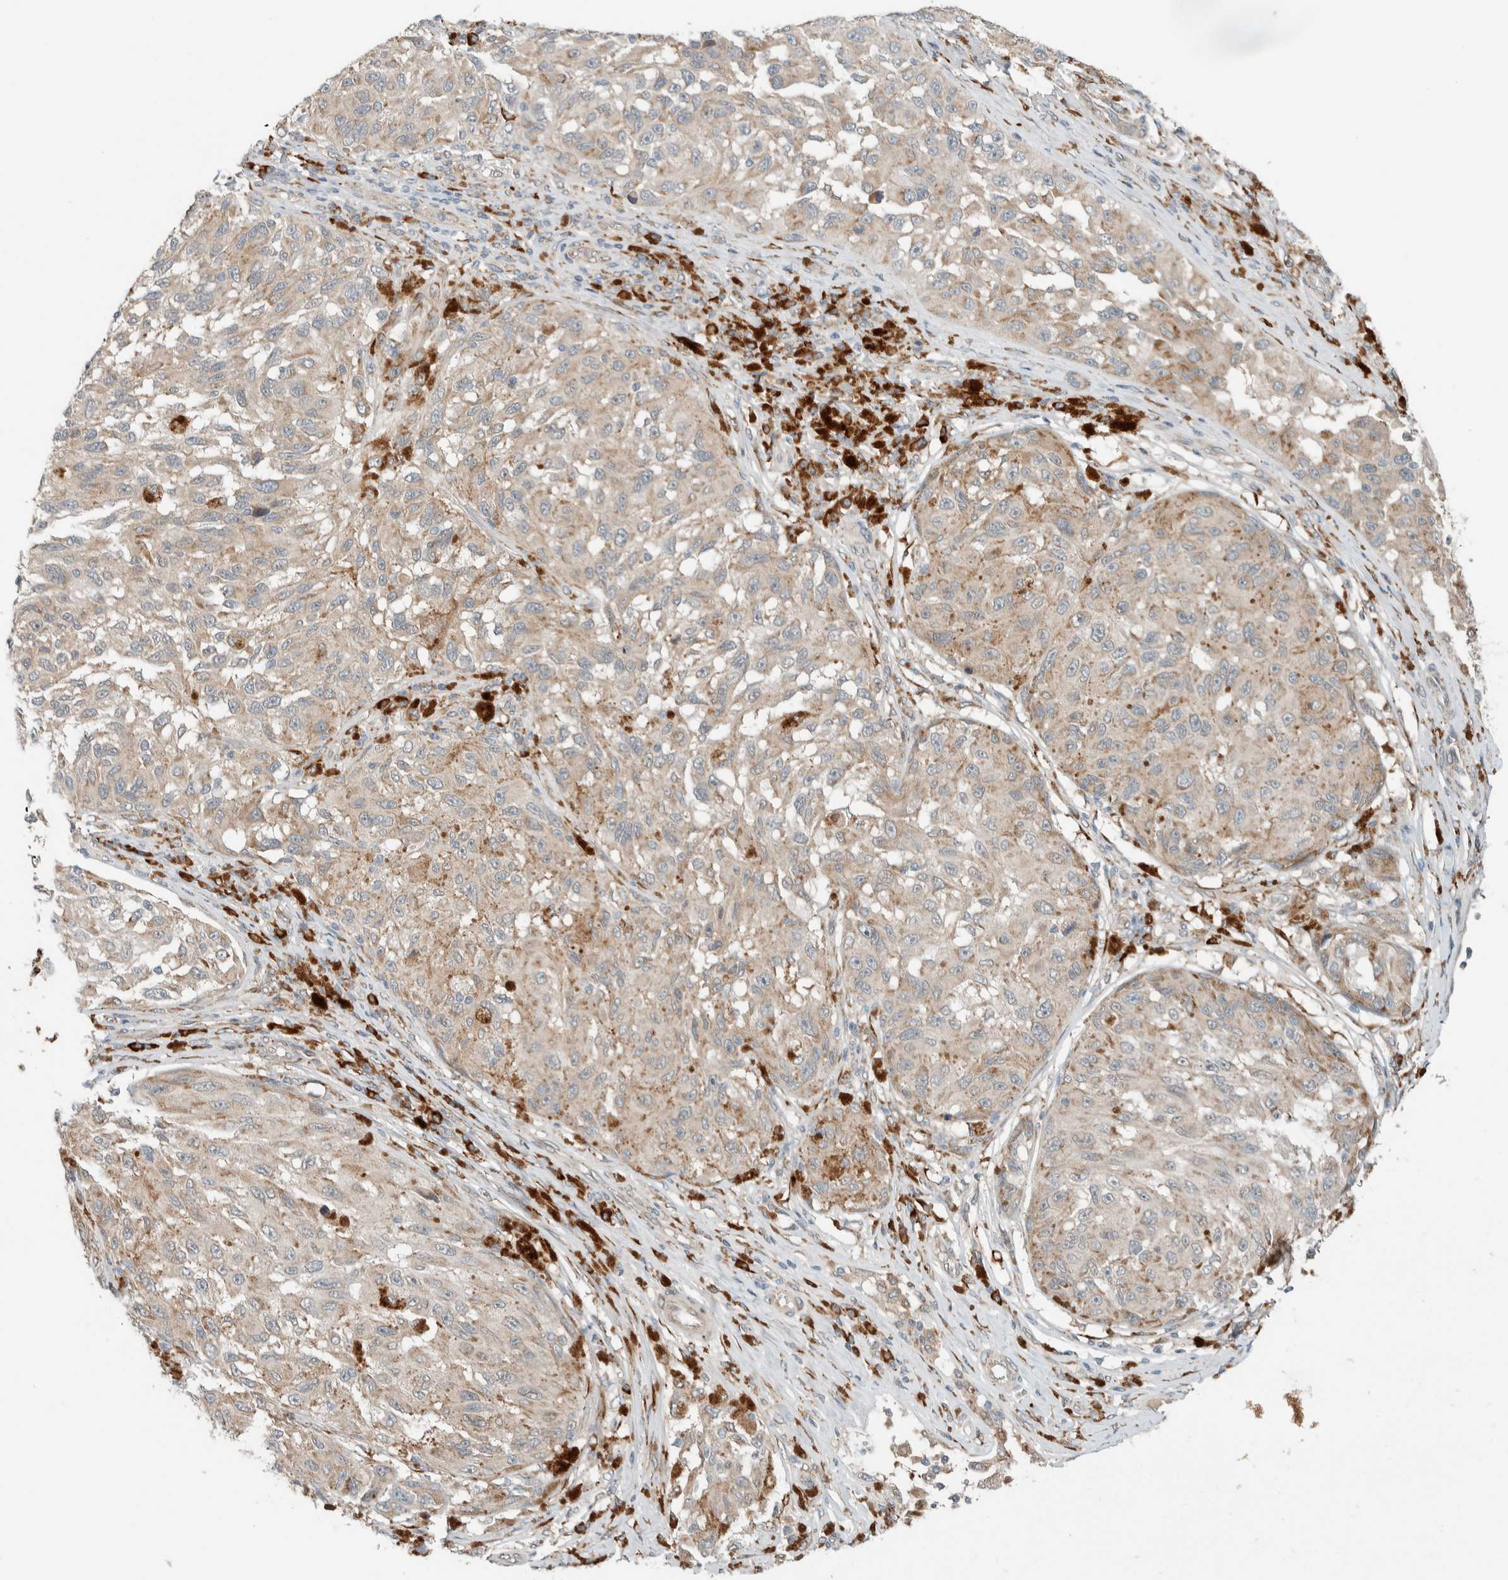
{"staining": {"intensity": "weak", "quantity": "<25%", "location": "cytoplasmic/membranous"}, "tissue": "melanoma", "cell_type": "Tumor cells", "image_type": "cancer", "snomed": [{"axis": "morphology", "description": "Malignant melanoma, NOS"}, {"axis": "topography", "description": "Skin"}], "caption": "The image demonstrates no significant positivity in tumor cells of malignant melanoma.", "gene": "CTBP2", "patient": {"sex": "female", "age": 73}}